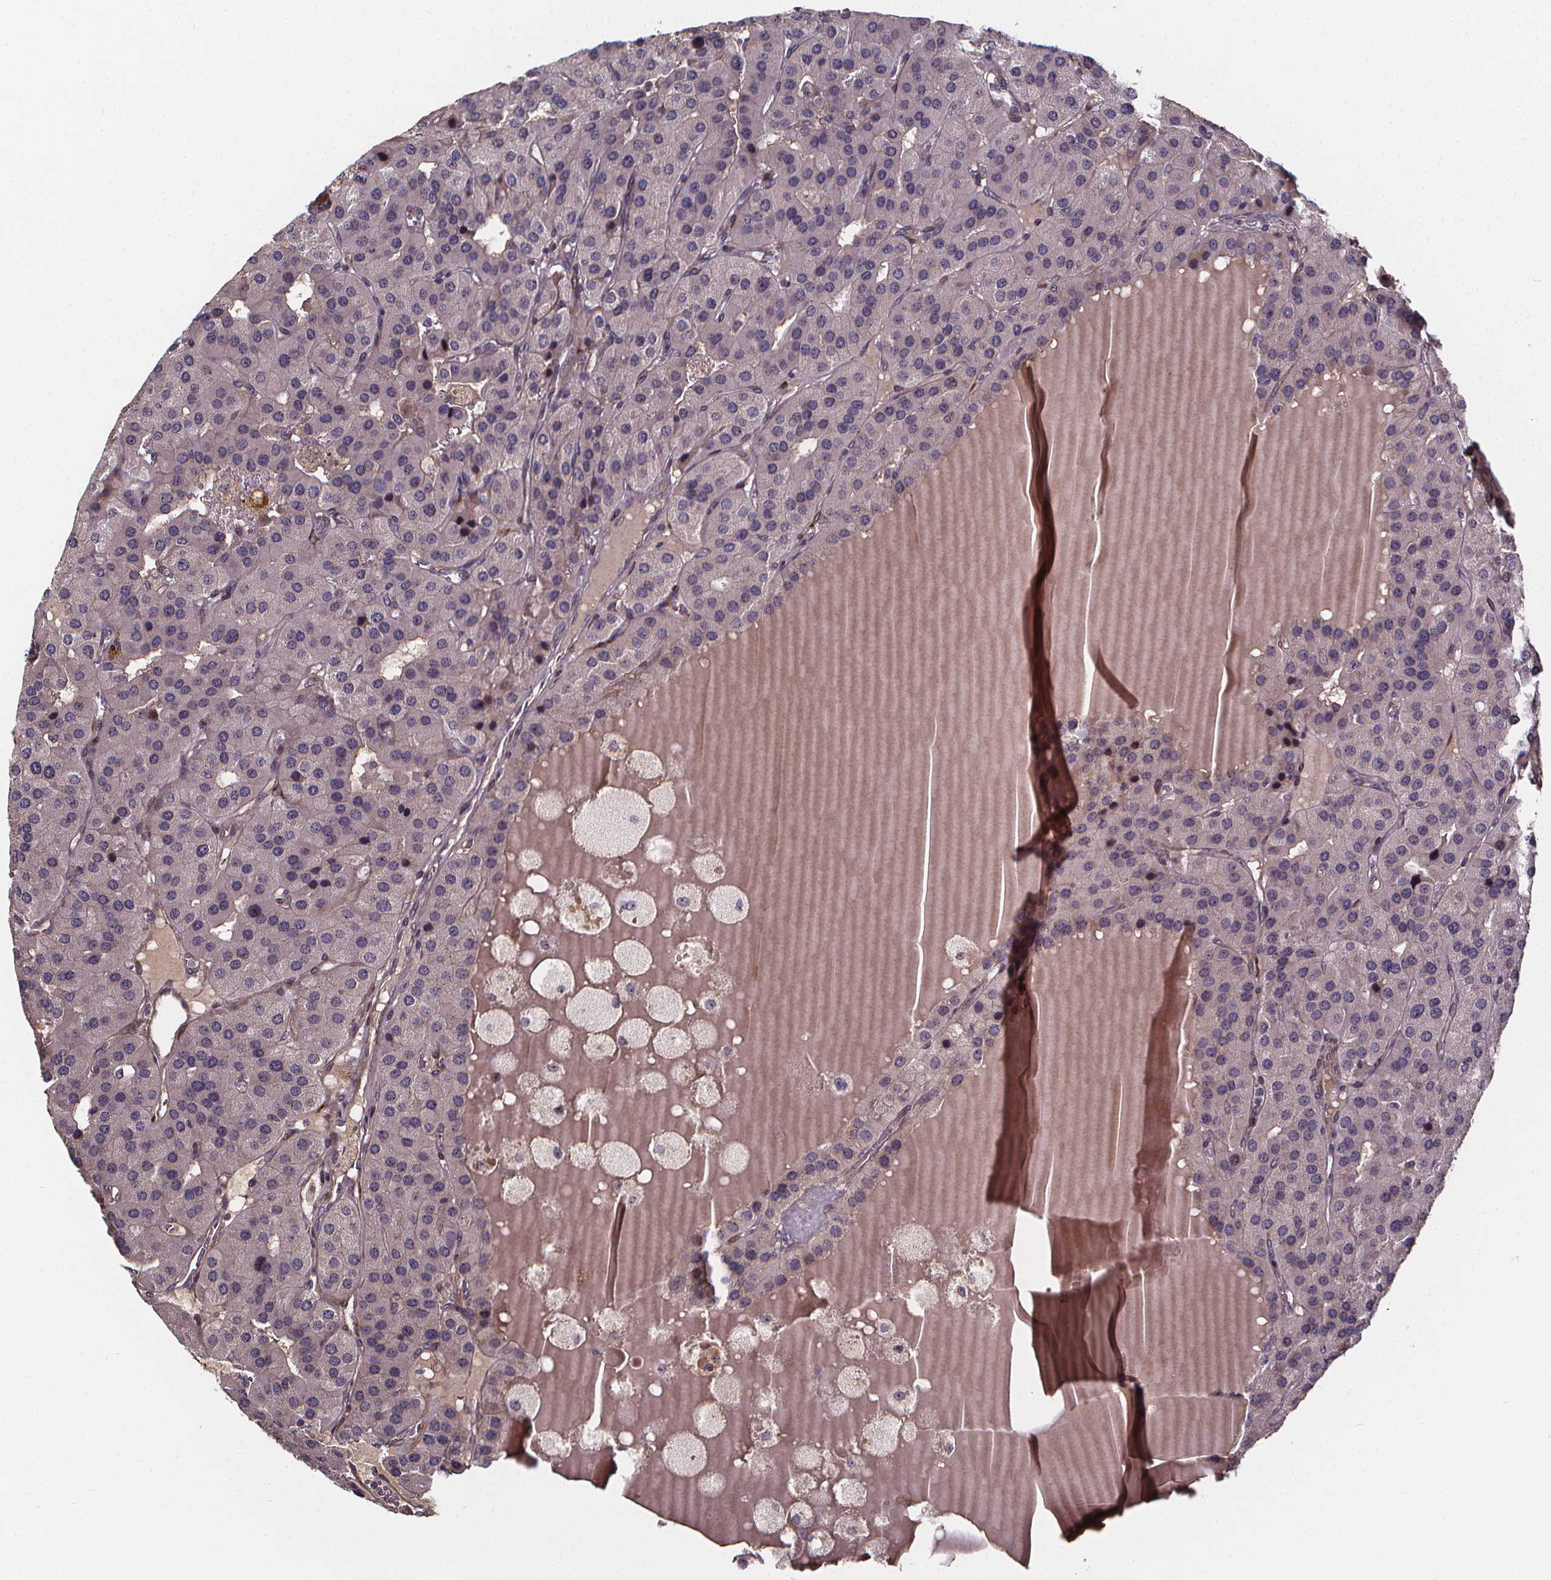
{"staining": {"intensity": "negative", "quantity": "none", "location": "none"}, "tissue": "parathyroid gland", "cell_type": "Glandular cells", "image_type": "normal", "snomed": [{"axis": "morphology", "description": "Normal tissue, NOS"}, {"axis": "morphology", "description": "Adenoma, NOS"}, {"axis": "topography", "description": "Parathyroid gland"}], "caption": "An IHC micrograph of unremarkable parathyroid gland is shown. There is no staining in glandular cells of parathyroid gland.", "gene": "AEBP1", "patient": {"sex": "female", "age": 86}}